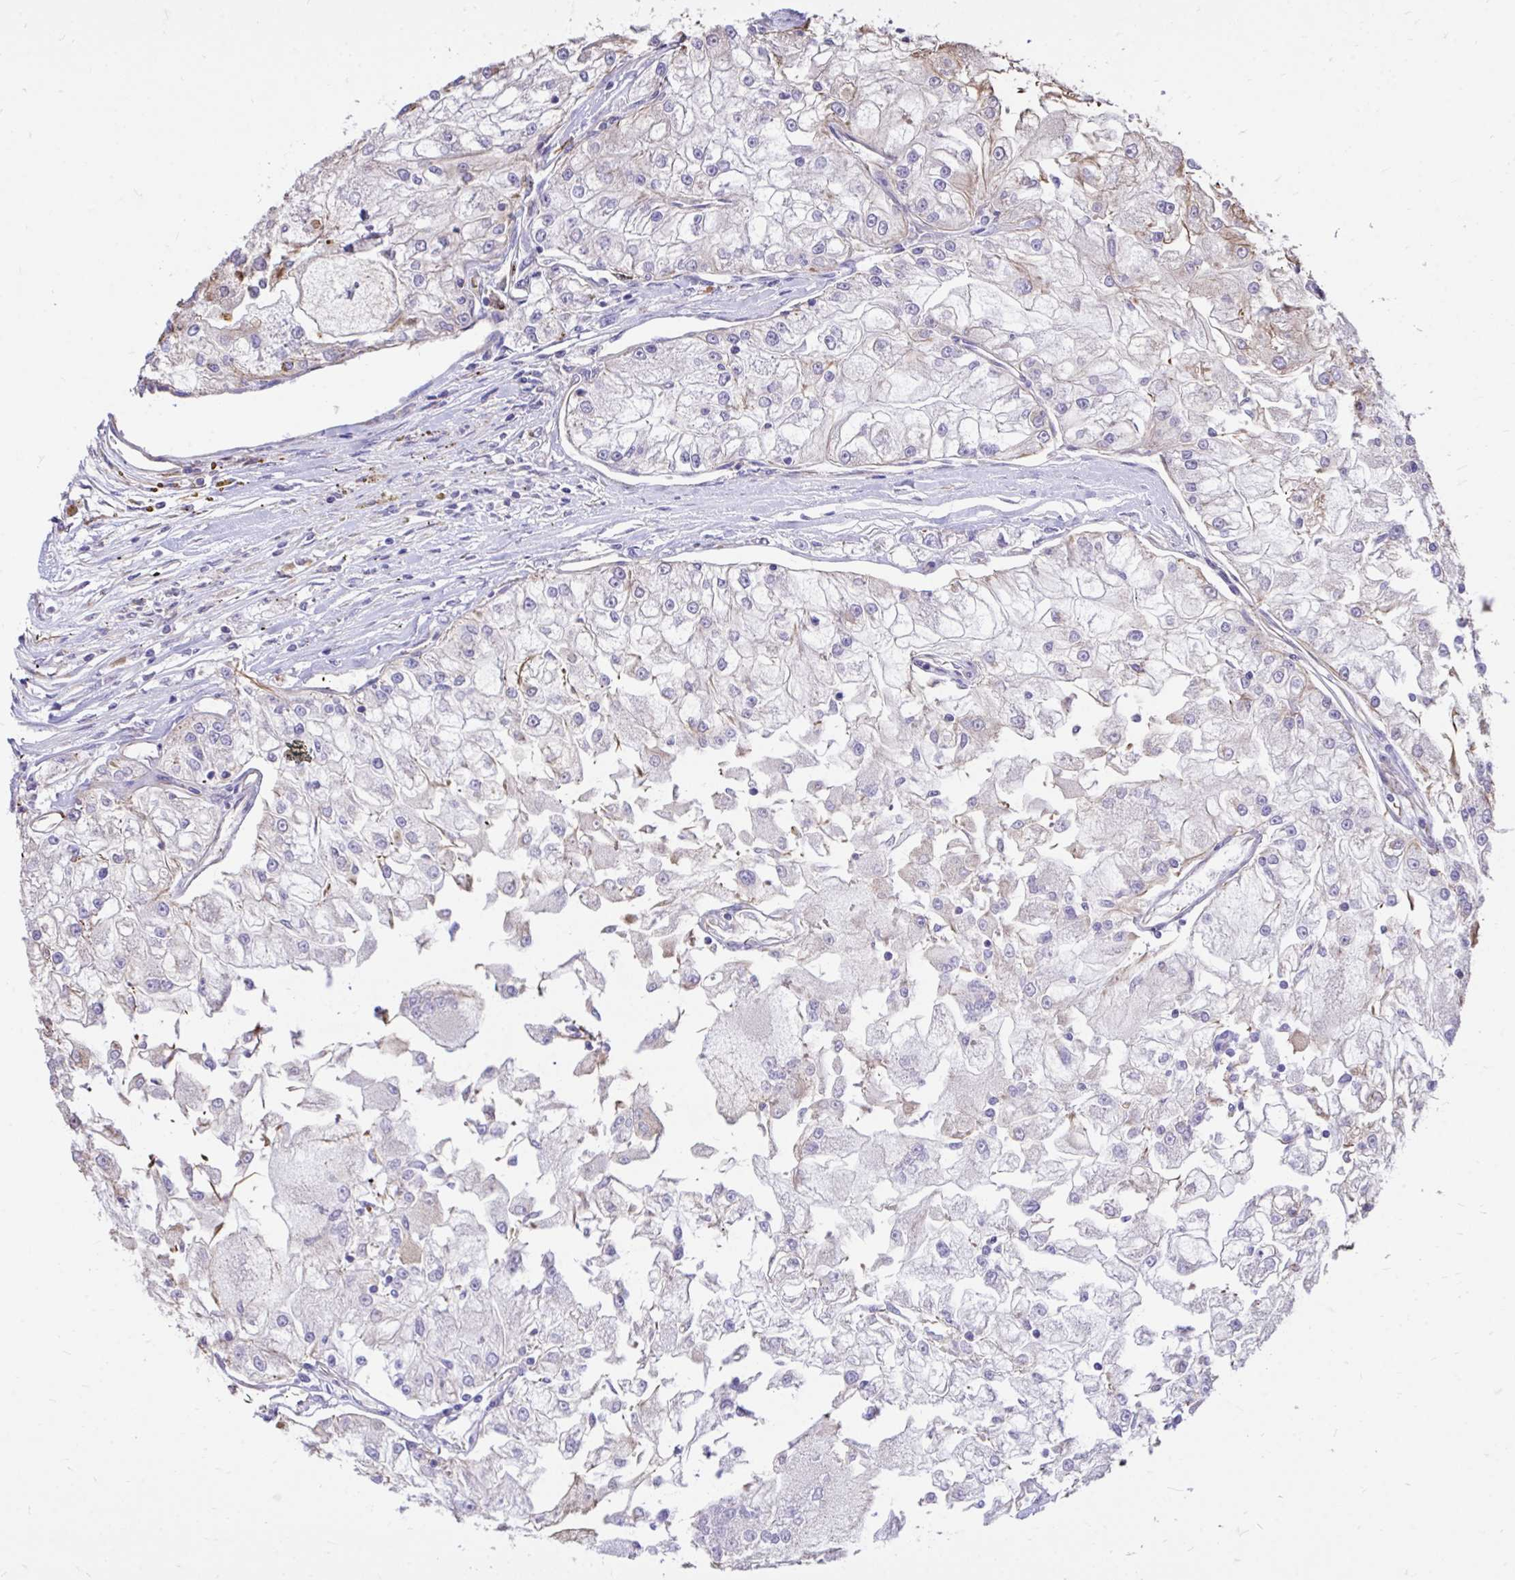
{"staining": {"intensity": "negative", "quantity": "none", "location": "none"}, "tissue": "renal cancer", "cell_type": "Tumor cells", "image_type": "cancer", "snomed": [{"axis": "morphology", "description": "Adenocarcinoma, NOS"}, {"axis": "topography", "description": "Kidney"}], "caption": "Image shows no significant protein staining in tumor cells of renal adenocarcinoma.", "gene": "RNF103", "patient": {"sex": "female", "age": 72}}